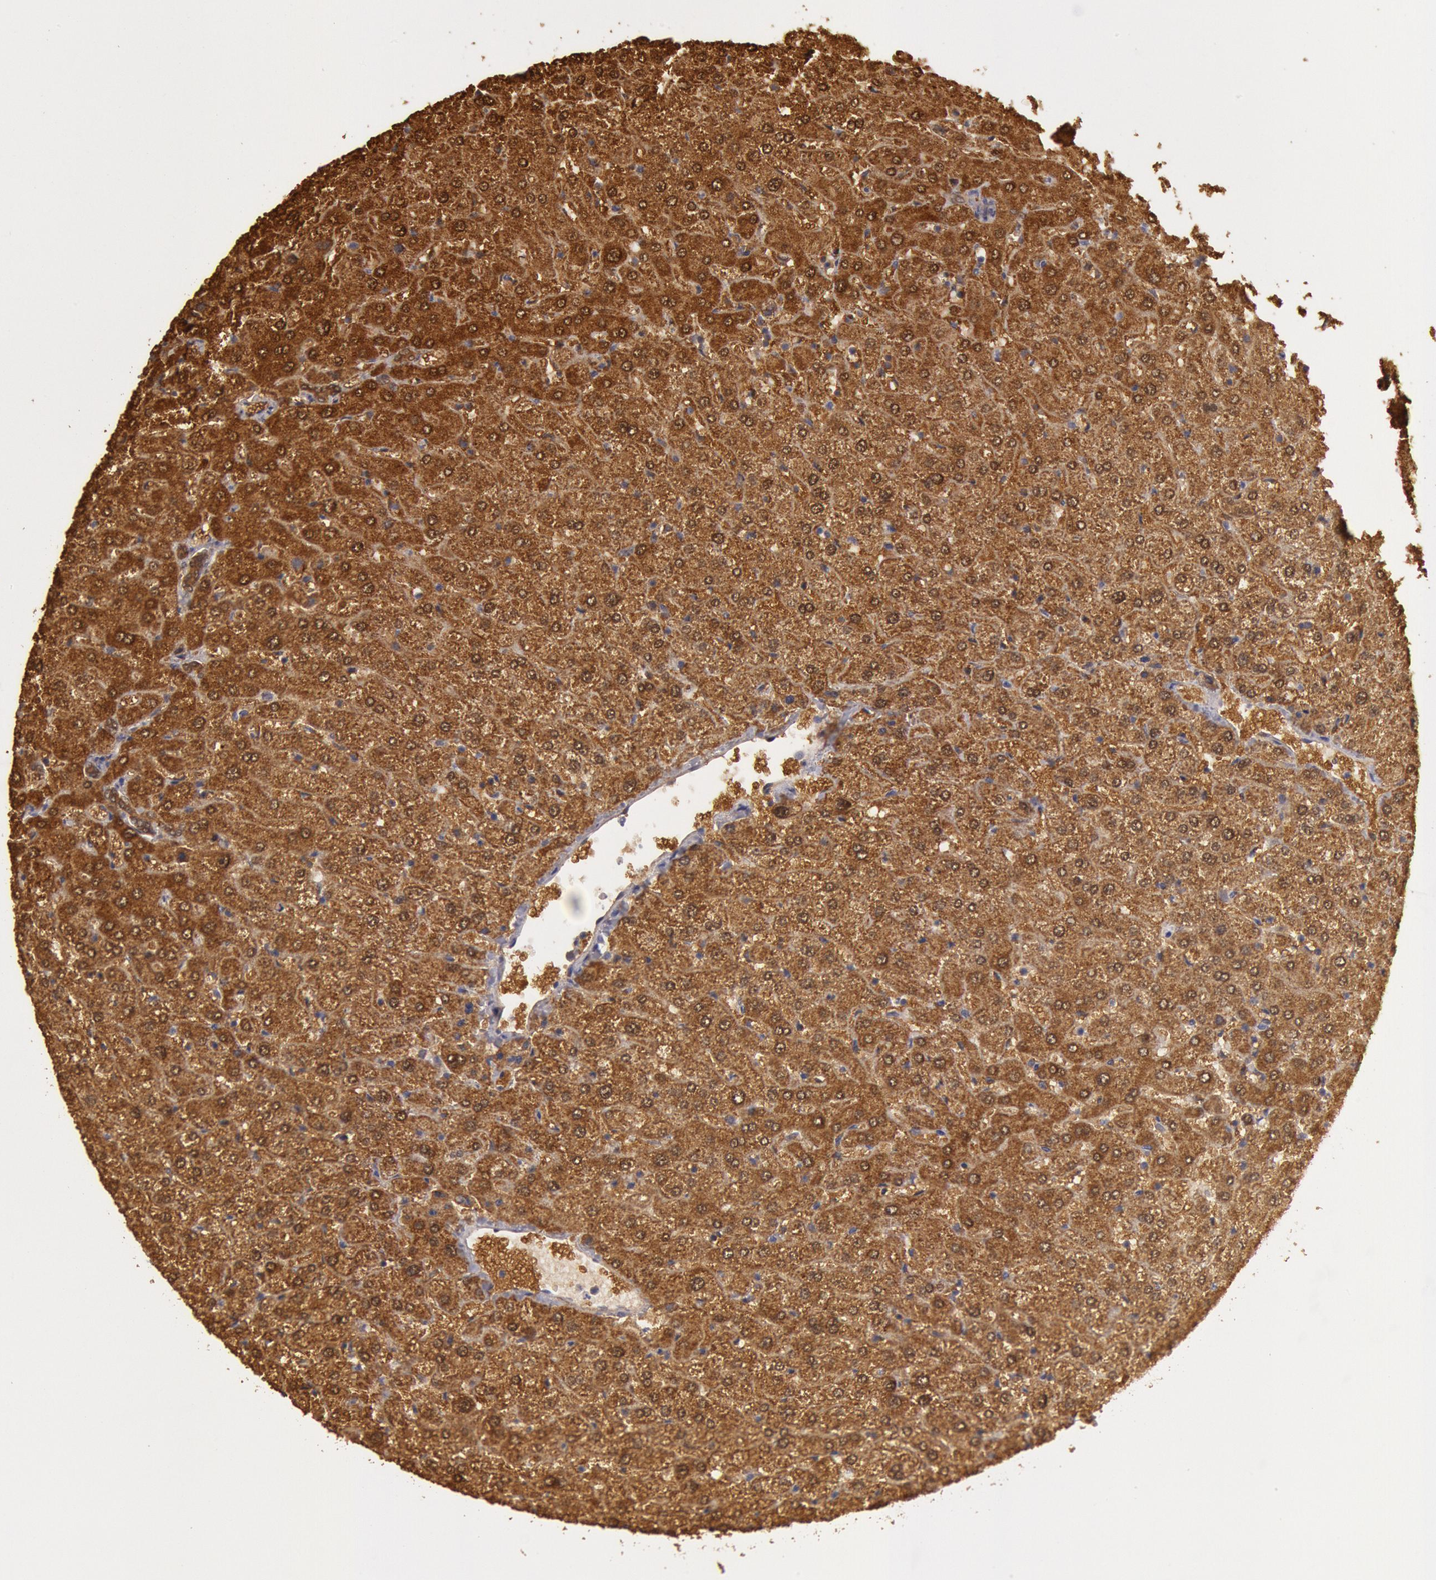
{"staining": {"intensity": "moderate", "quantity": ">75%", "location": "cytoplasmic/membranous"}, "tissue": "liver", "cell_type": "Cholangiocytes", "image_type": "normal", "snomed": [{"axis": "morphology", "description": "Normal tissue, NOS"}, {"axis": "morphology", "description": "Fibrosis, NOS"}, {"axis": "topography", "description": "Liver"}], "caption": "Immunohistochemistry (IHC) of benign liver shows medium levels of moderate cytoplasmic/membranous positivity in about >75% of cholangiocytes.", "gene": "MPST", "patient": {"sex": "female", "age": 29}}